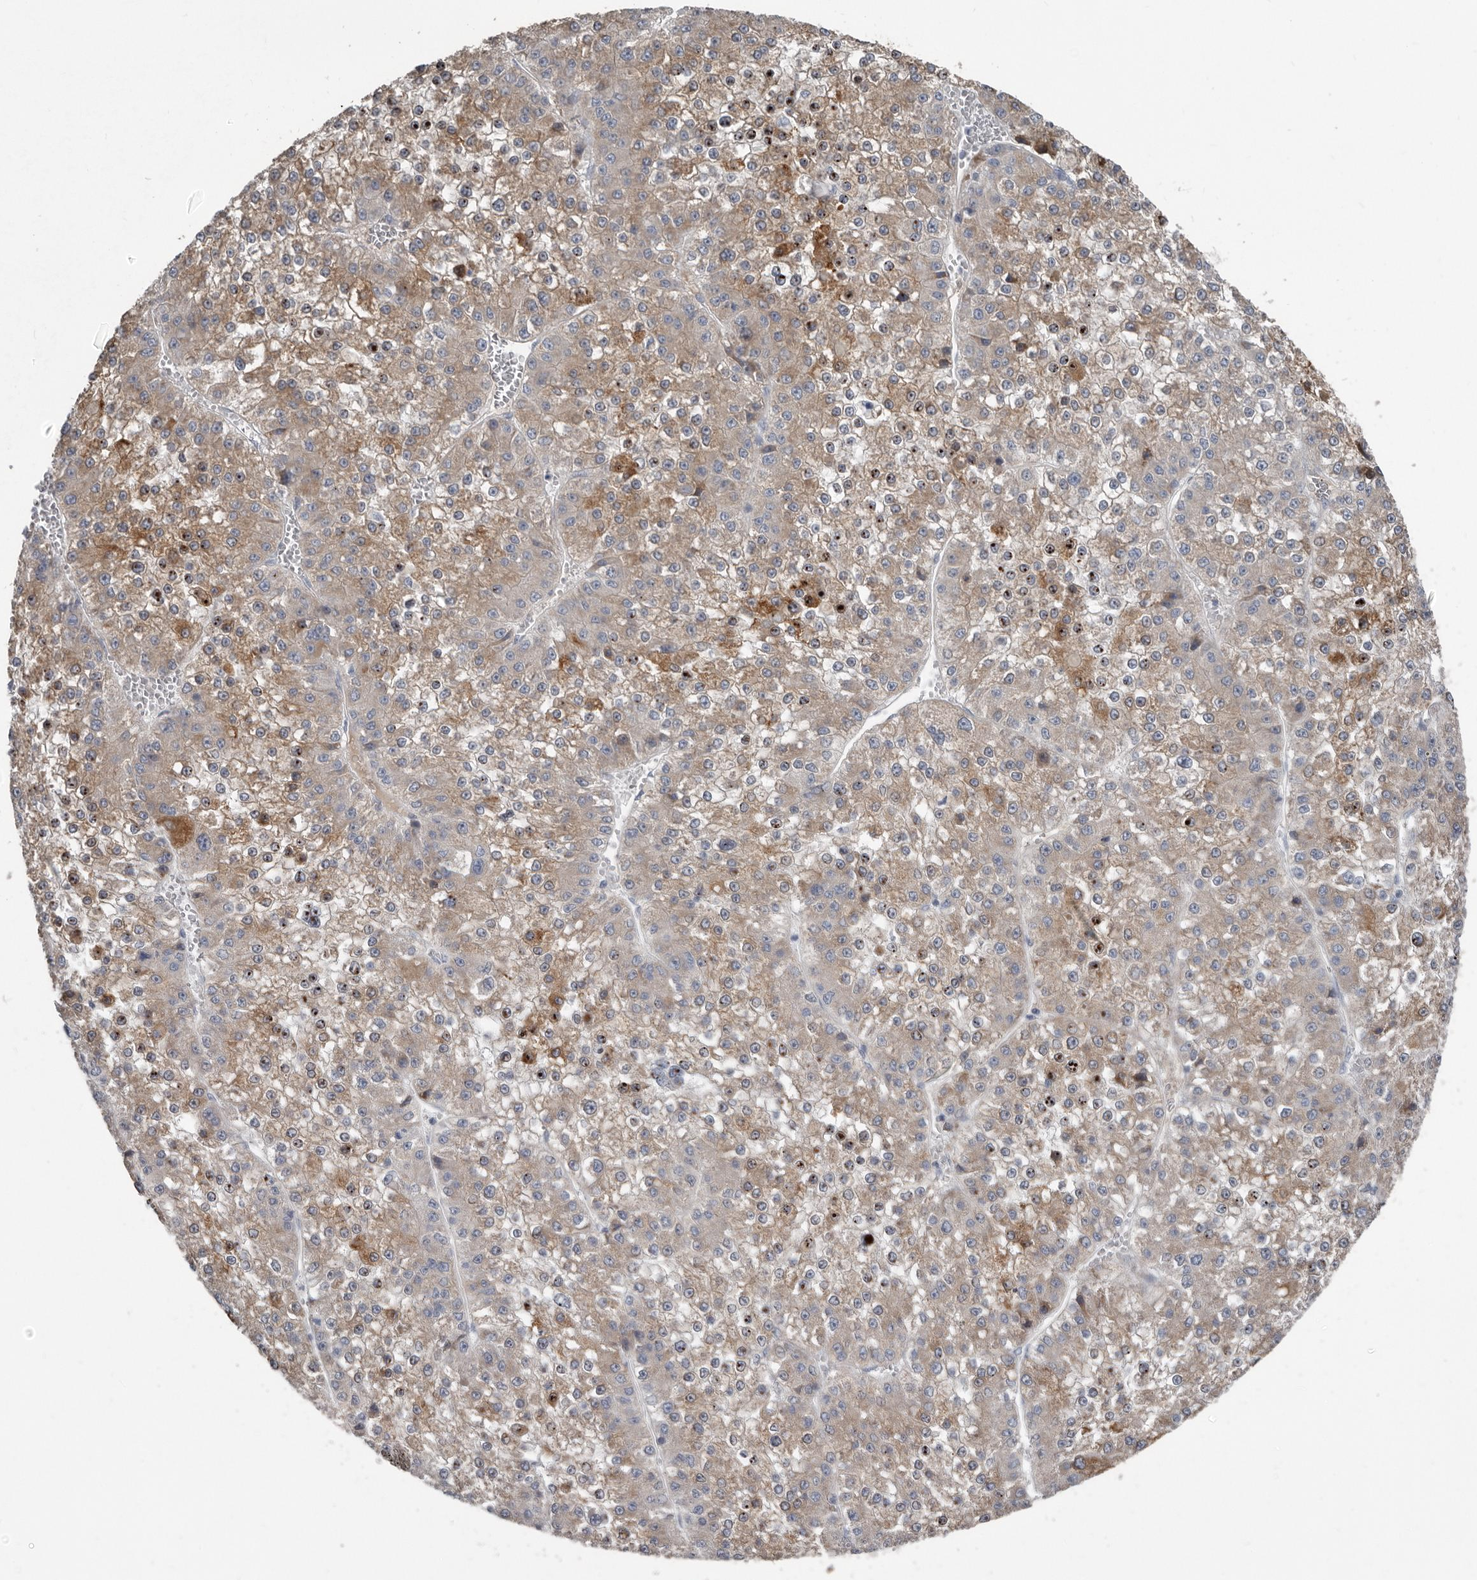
{"staining": {"intensity": "moderate", "quantity": "25%-75%", "location": "cytoplasmic/membranous"}, "tissue": "liver cancer", "cell_type": "Tumor cells", "image_type": "cancer", "snomed": [{"axis": "morphology", "description": "Carcinoma, Hepatocellular, NOS"}, {"axis": "topography", "description": "Liver"}], "caption": "Protein staining of liver cancer tissue shows moderate cytoplasmic/membranous positivity in about 25%-75% of tumor cells. Using DAB (3,3'-diaminobenzidine) (brown) and hematoxylin (blue) stains, captured at high magnification using brightfield microscopy.", "gene": "ZNF114", "patient": {"sex": "female", "age": 73}}